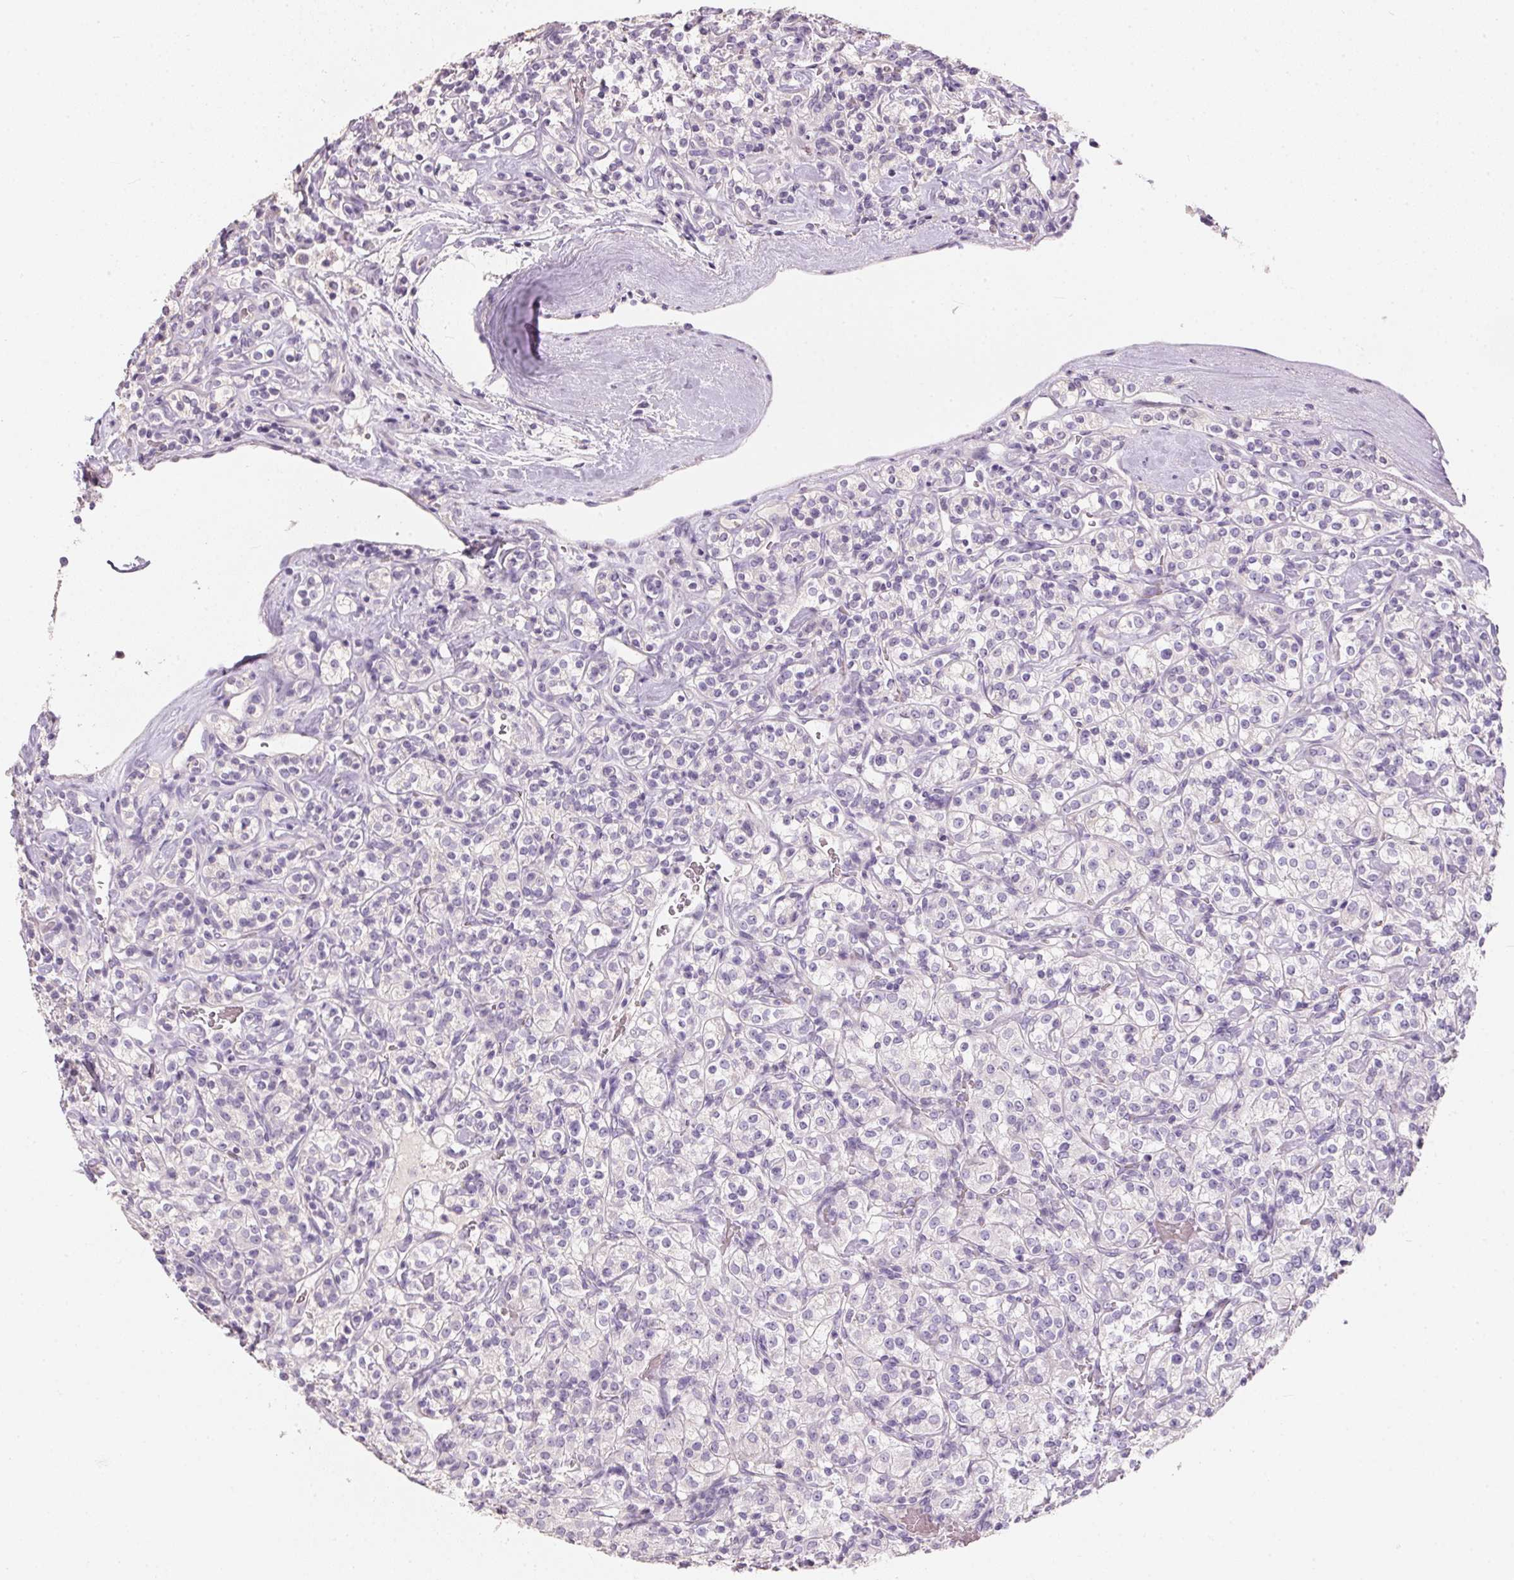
{"staining": {"intensity": "negative", "quantity": "none", "location": "none"}, "tissue": "renal cancer", "cell_type": "Tumor cells", "image_type": "cancer", "snomed": [{"axis": "morphology", "description": "Adenocarcinoma, NOS"}, {"axis": "topography", "description": "Kidney"}], "caption": "Histopathology image shows no protein expression in tumor cells of renal cancer (adenocarcinoma) tissue. The staining was performed using DAB (3,3'-diaminobenzidine) to visualize the protein expression in brown, while the nuclei were stained in blue with hematoxylin (Magnification: 20x).", "gene": "HSD17B1", "patient": {"sex": "male", "age": 77}}